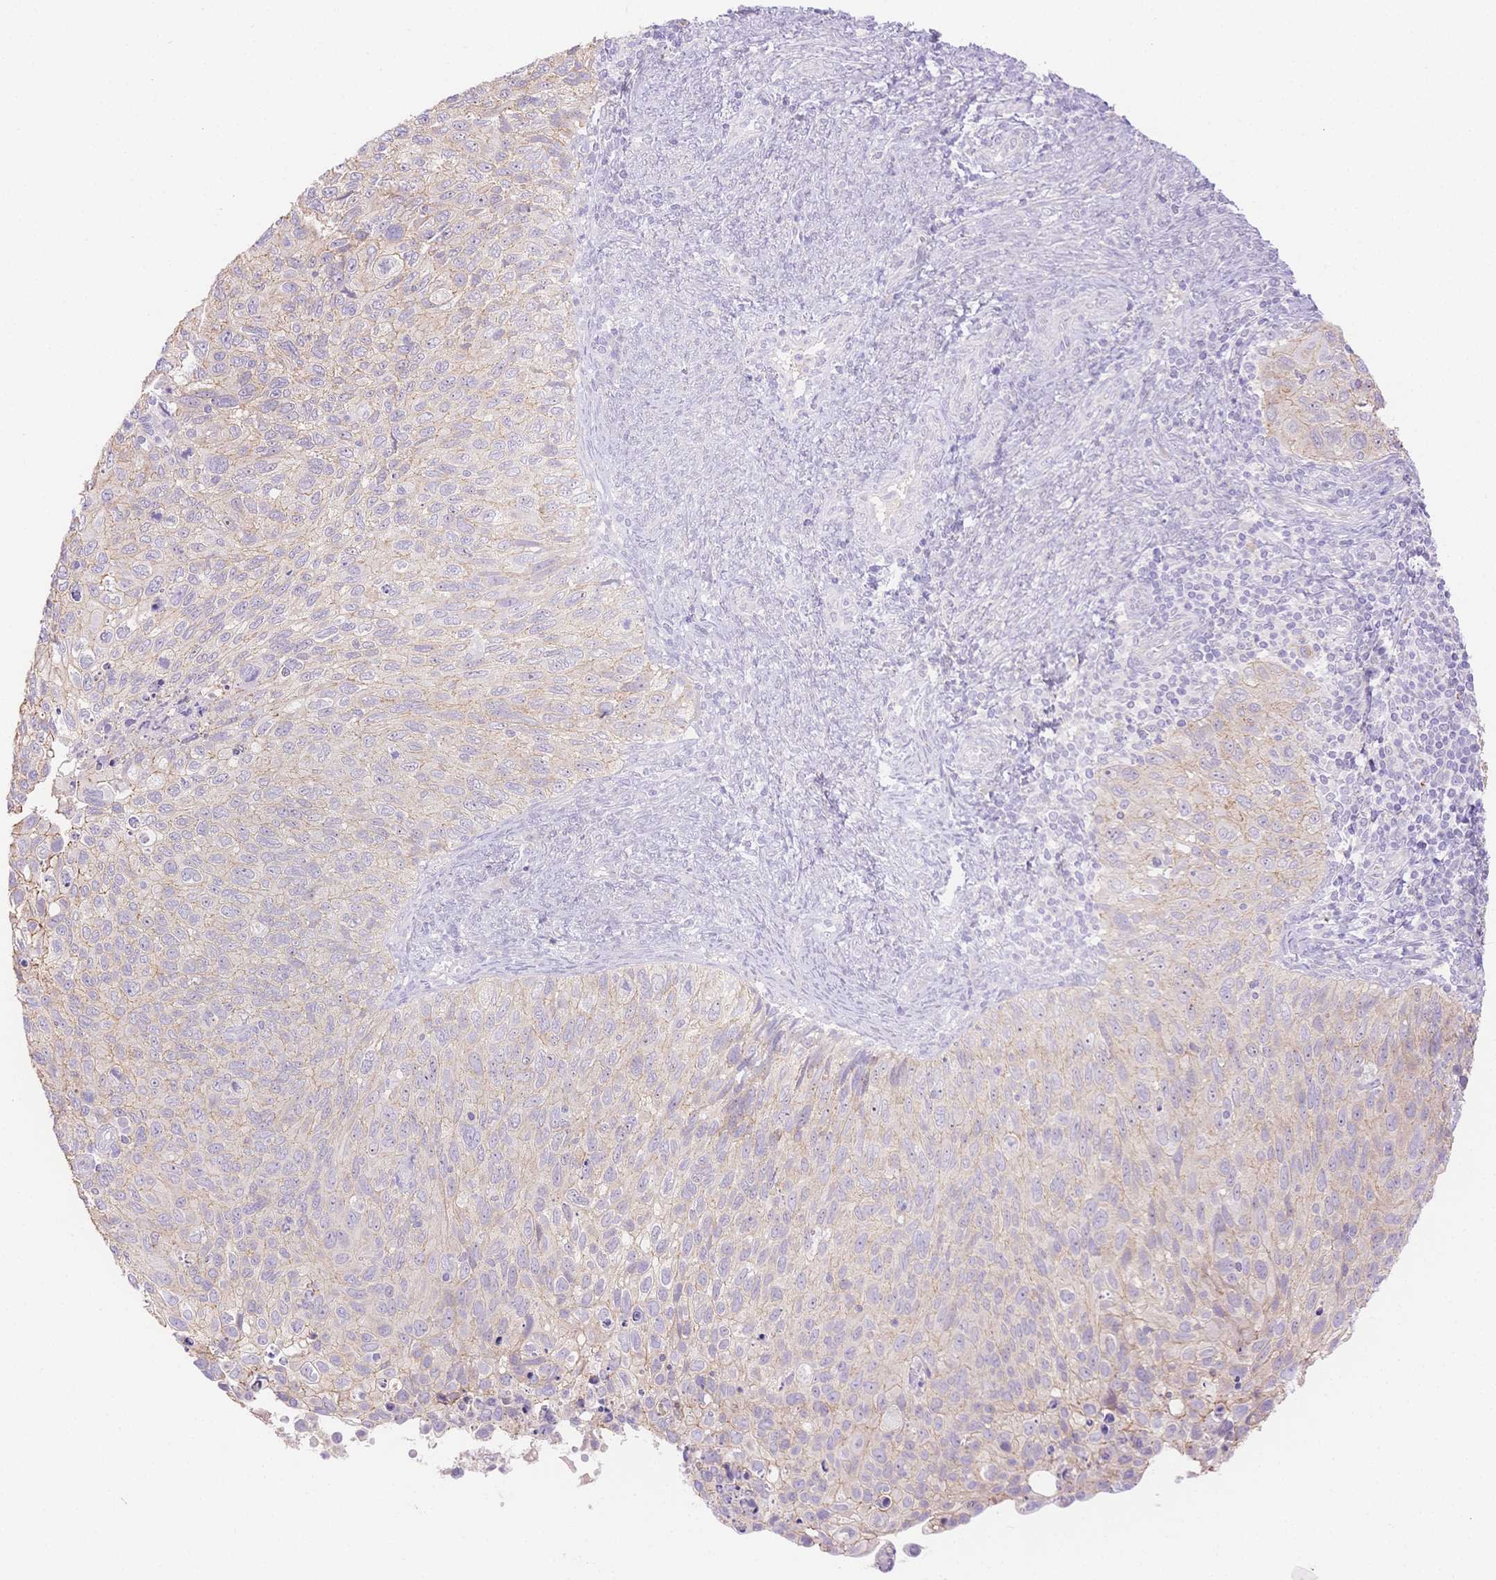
{"staining": {"intensity": "negative", "quantity": "none", "location": "none"}, "tissue": "cervical cancer", "cell_type": "Tumor cells", "image_type": "cancer", "snomed": [{"axis": "morphology", "description": "Squamous cell carcinoma, NOS"}, {"axis": "topography", "description": "Cervix"}], "caption": "This is an immunohistochemistry (IHC) histopathology image of human cervical squamous cell carcinoma. There is no expression in tumor cells.", "gene": "WDR54", "patient": {"sex": "female", "age": 70}}